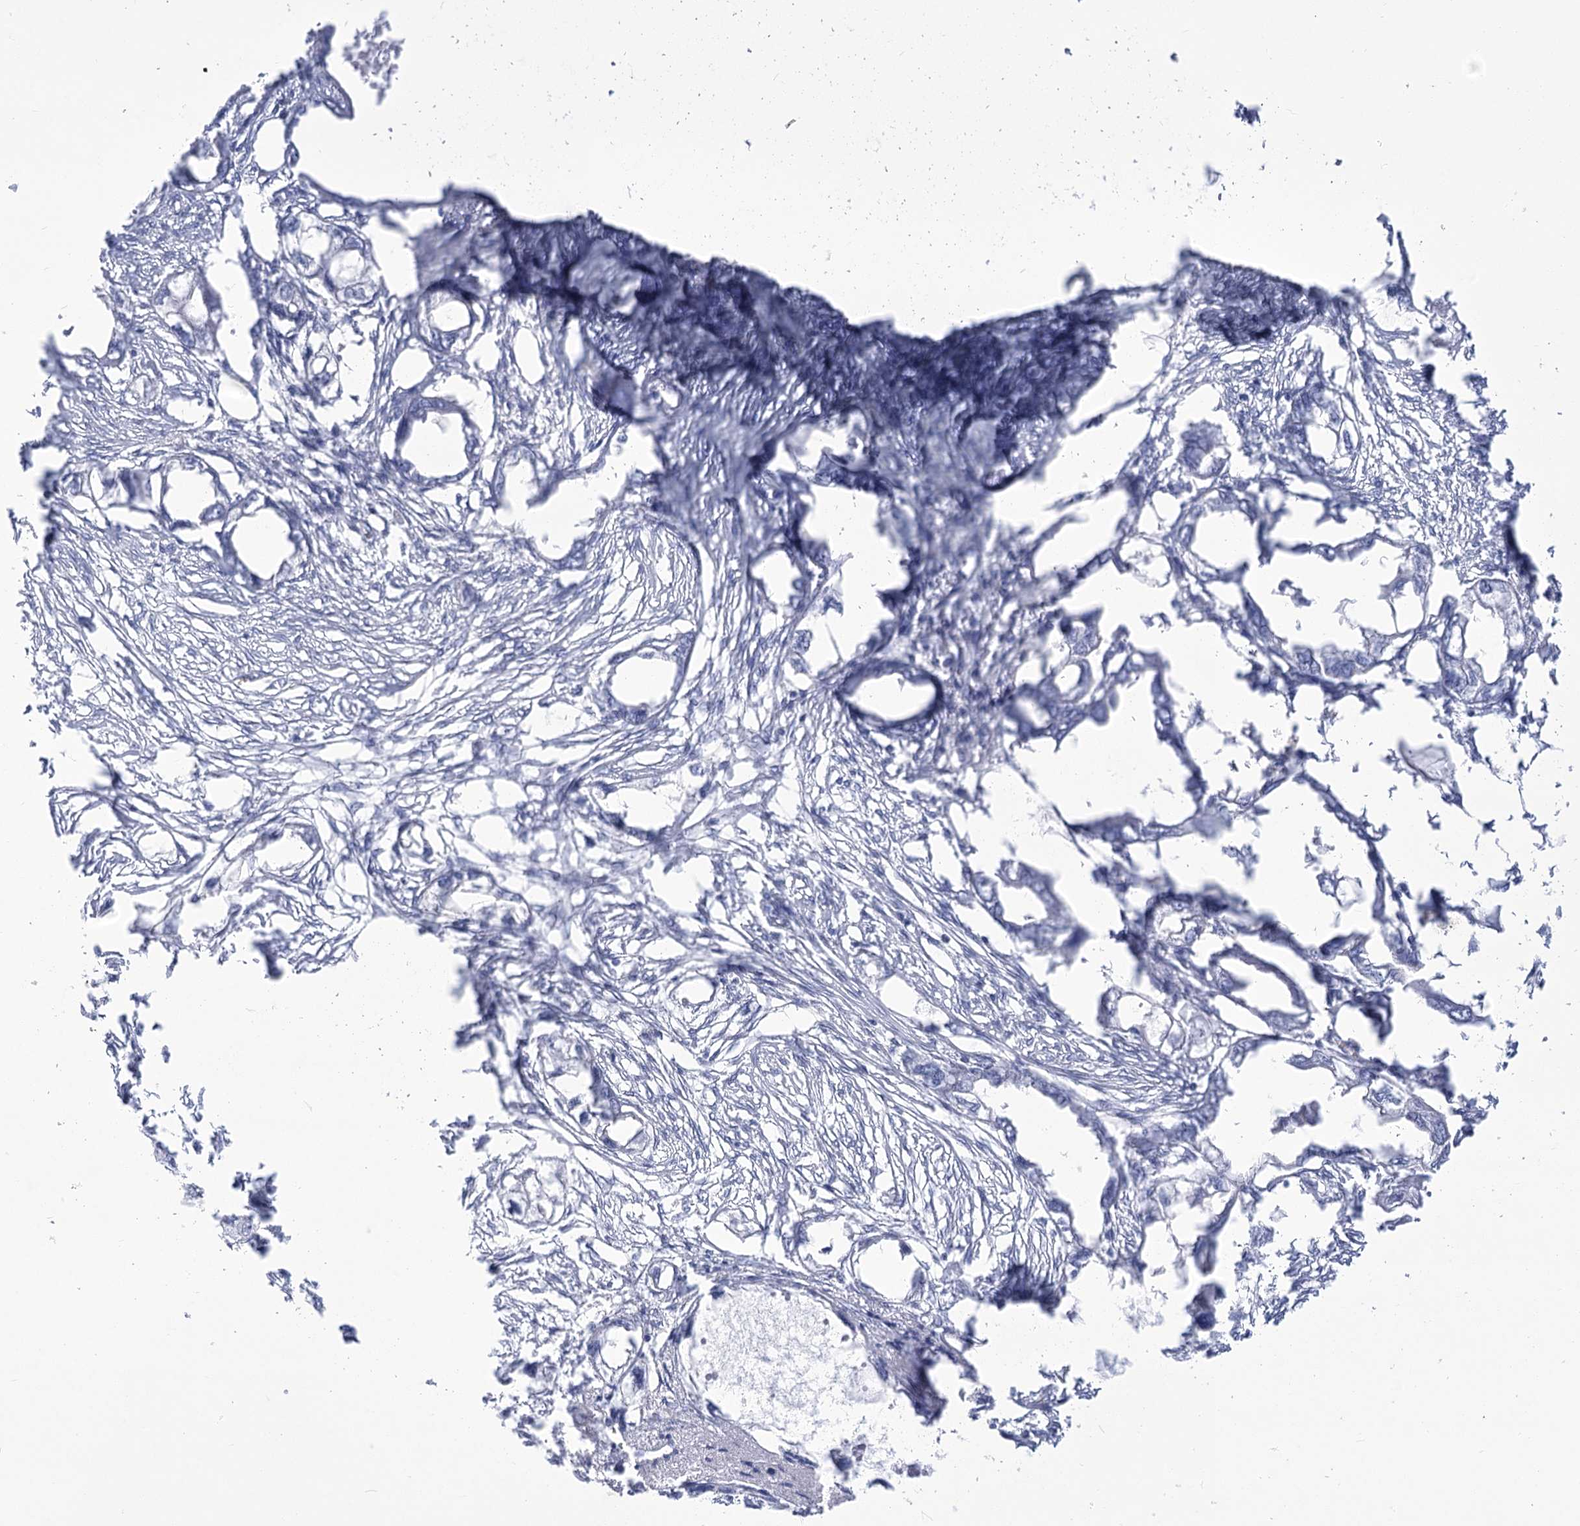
{"staining": {"intensity": "negative", "quantity": "none", "location": "none"}, "tissue": "endometrial cancer", "cell_type": "Tumor cells", "image_type": "cancer", "snomed": [{"axis": "morphology", "description": "Adenocarcinoma, NOS"}, {"axis": "morphology", "description": "Adenocarcinoma, metastatic, NOS"}, {"axis": "topography", "description": "Adipose tissue"}, {"axis": "topography", "description": "Endometrium"}], "caption": "Immunohistochemical staining of endometrial metastatic adenocarcinoma demonstrates no significant expression in tumor cells.", "gene": "HORMAD1", "patient": {"sex": "female", "age": 67}}